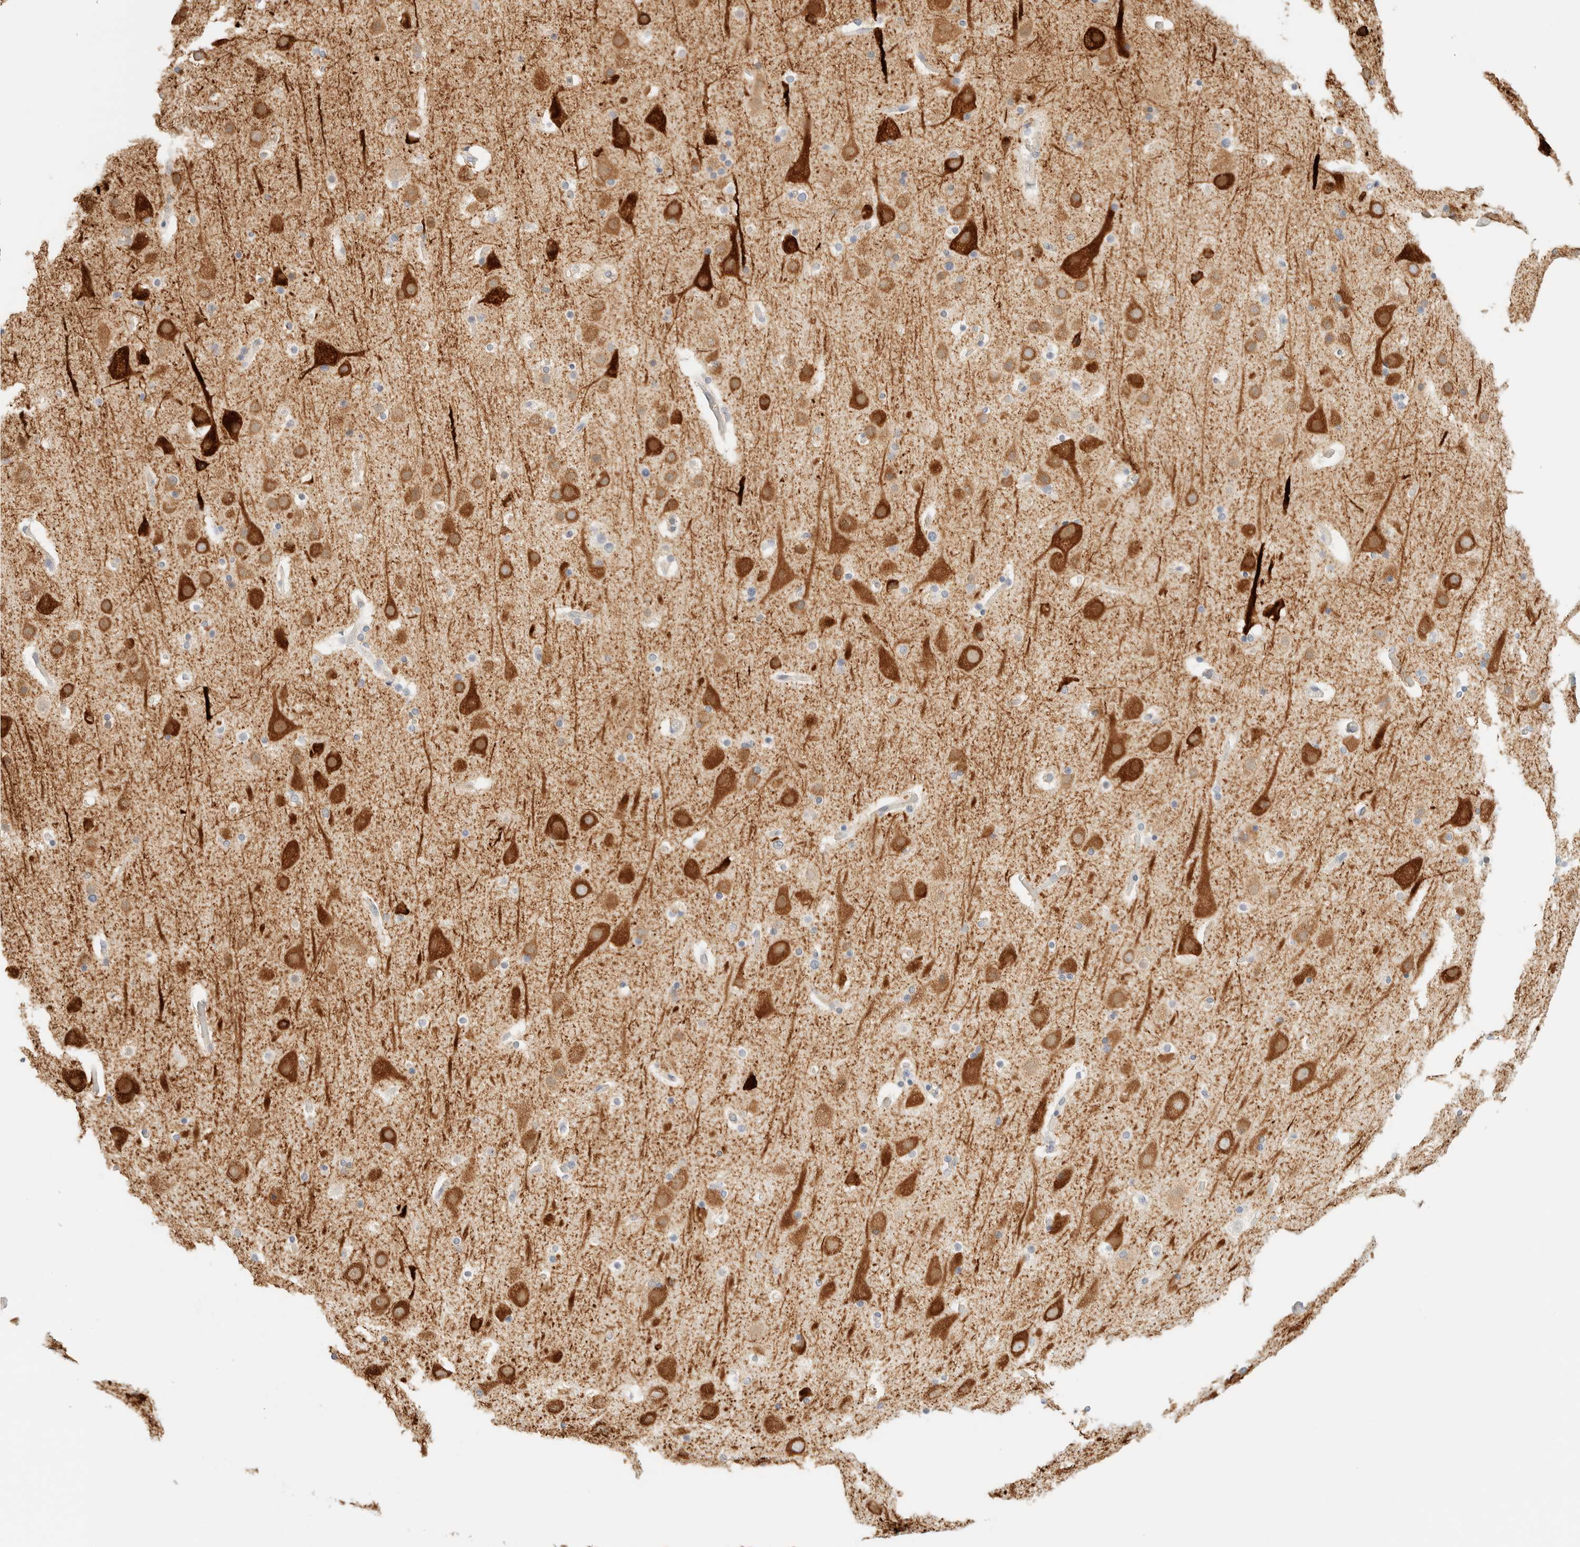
{"staining": {"intensity": "negative", "quantity": "none", "location": "none"}, "tissue": "cerebral cortex", "cell_type": "Endothelial cells", "image_type": "normal", "snomed": [{"axis": "morphology", "description": "Normal tissue, NOS"}, {"axis": "topography", "description": "Cerebral cortex"}], "caption": "There is no significant expression in endothelial cells of cerebral cortex. Nuclei are stained in blue.", "gene": "TNK1", "patient": {"sex": "male", "age": 57}}